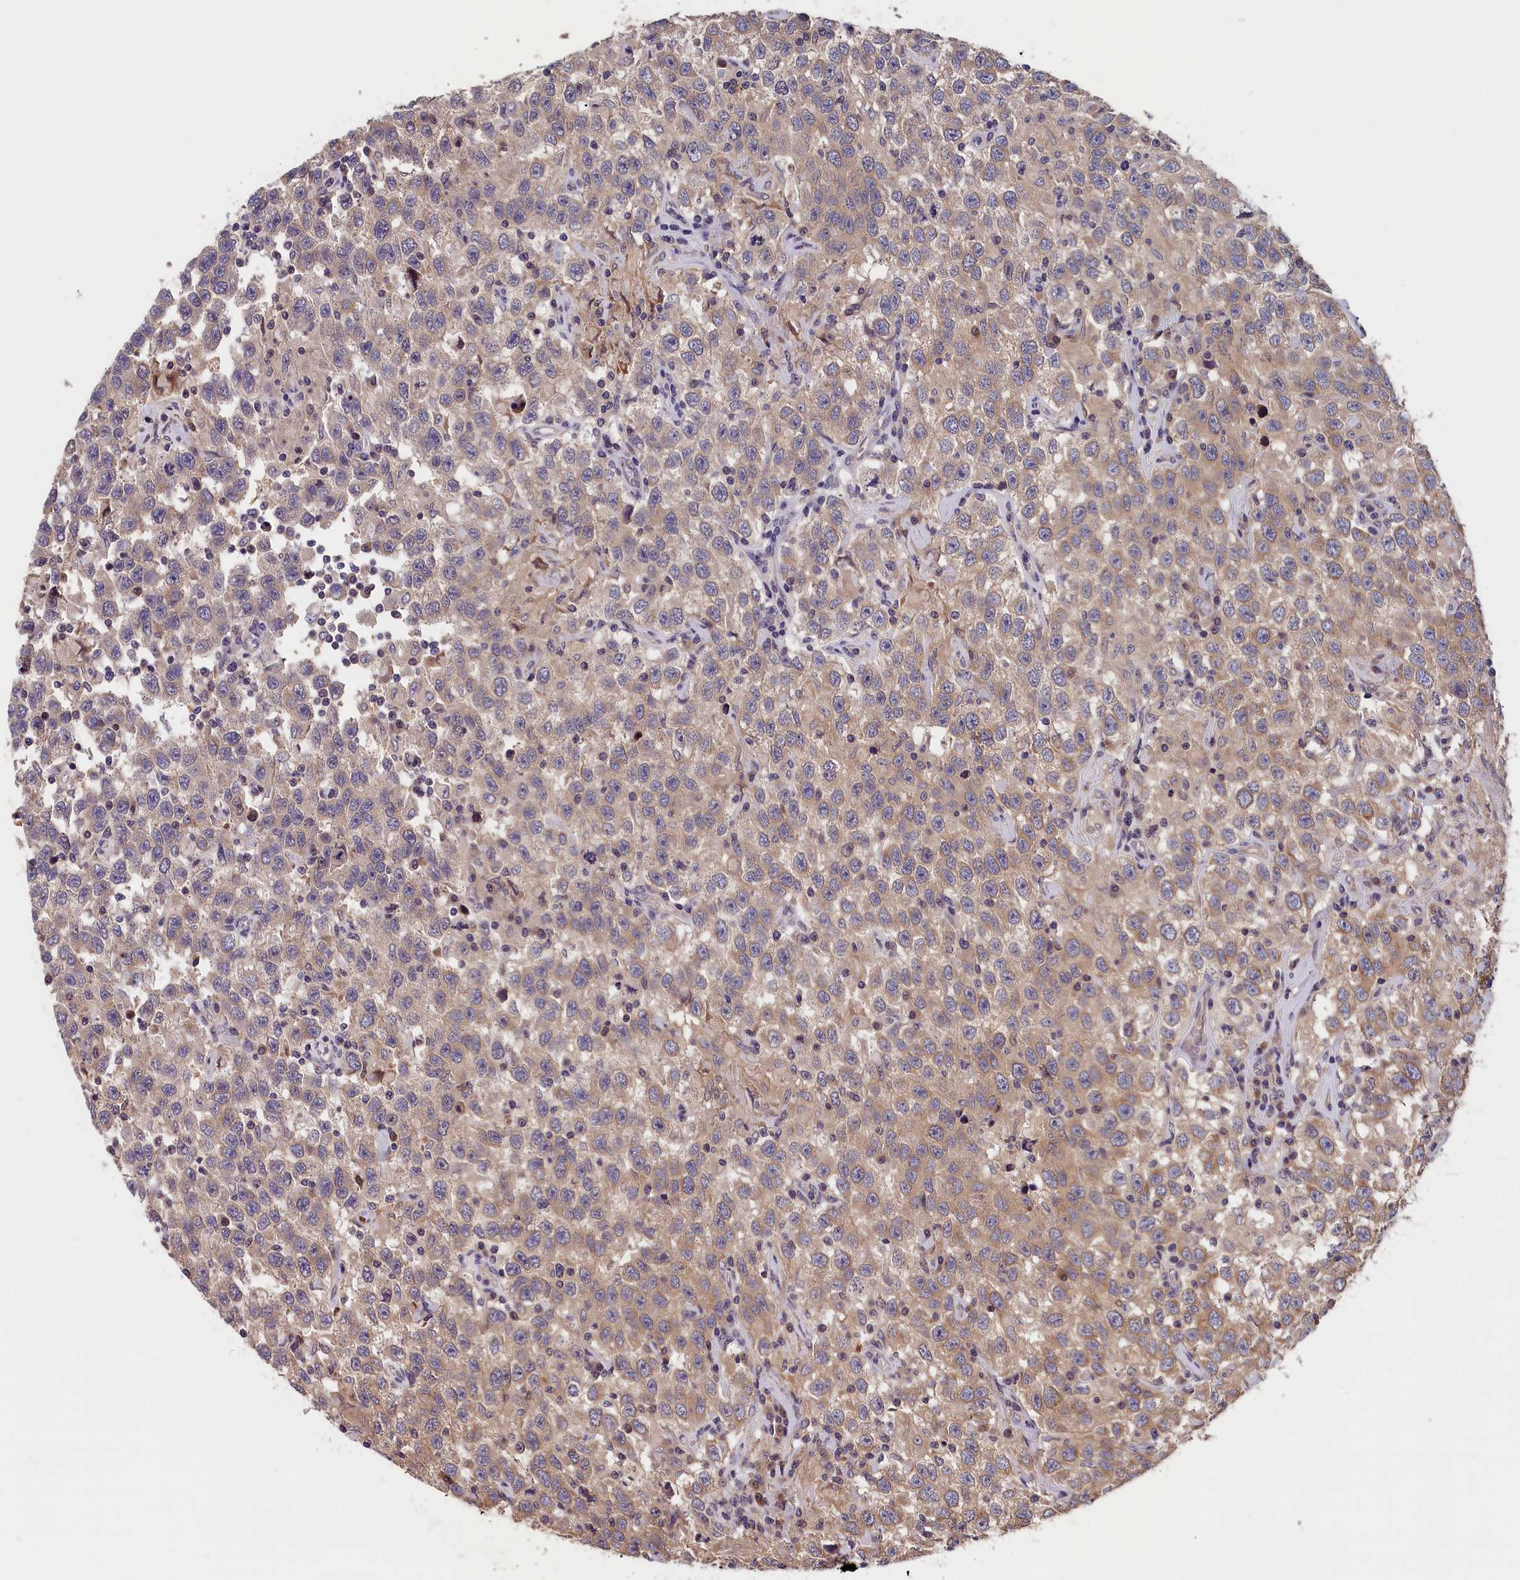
{"staining": {"intensity": "moderate", "quantity": "25%-75%", "location": "cytoplasmic/membranous"}, "tissue": "testis cancer", "cell_type": "Tumor cells", "image_type": "cancer", "snomed": [{"axis": "morphology", "description": "Seminoma, NOS"}, {"axis": "topography", "description": "Testis"}], "caption": "Tumor cells display medium levels of moderate cytoplasmic/membranous positivity in approximately 25%-75% of cells in human testis cancer.", "gene": "TMEM116", "patient": {"sex": "male", "age": 41}}